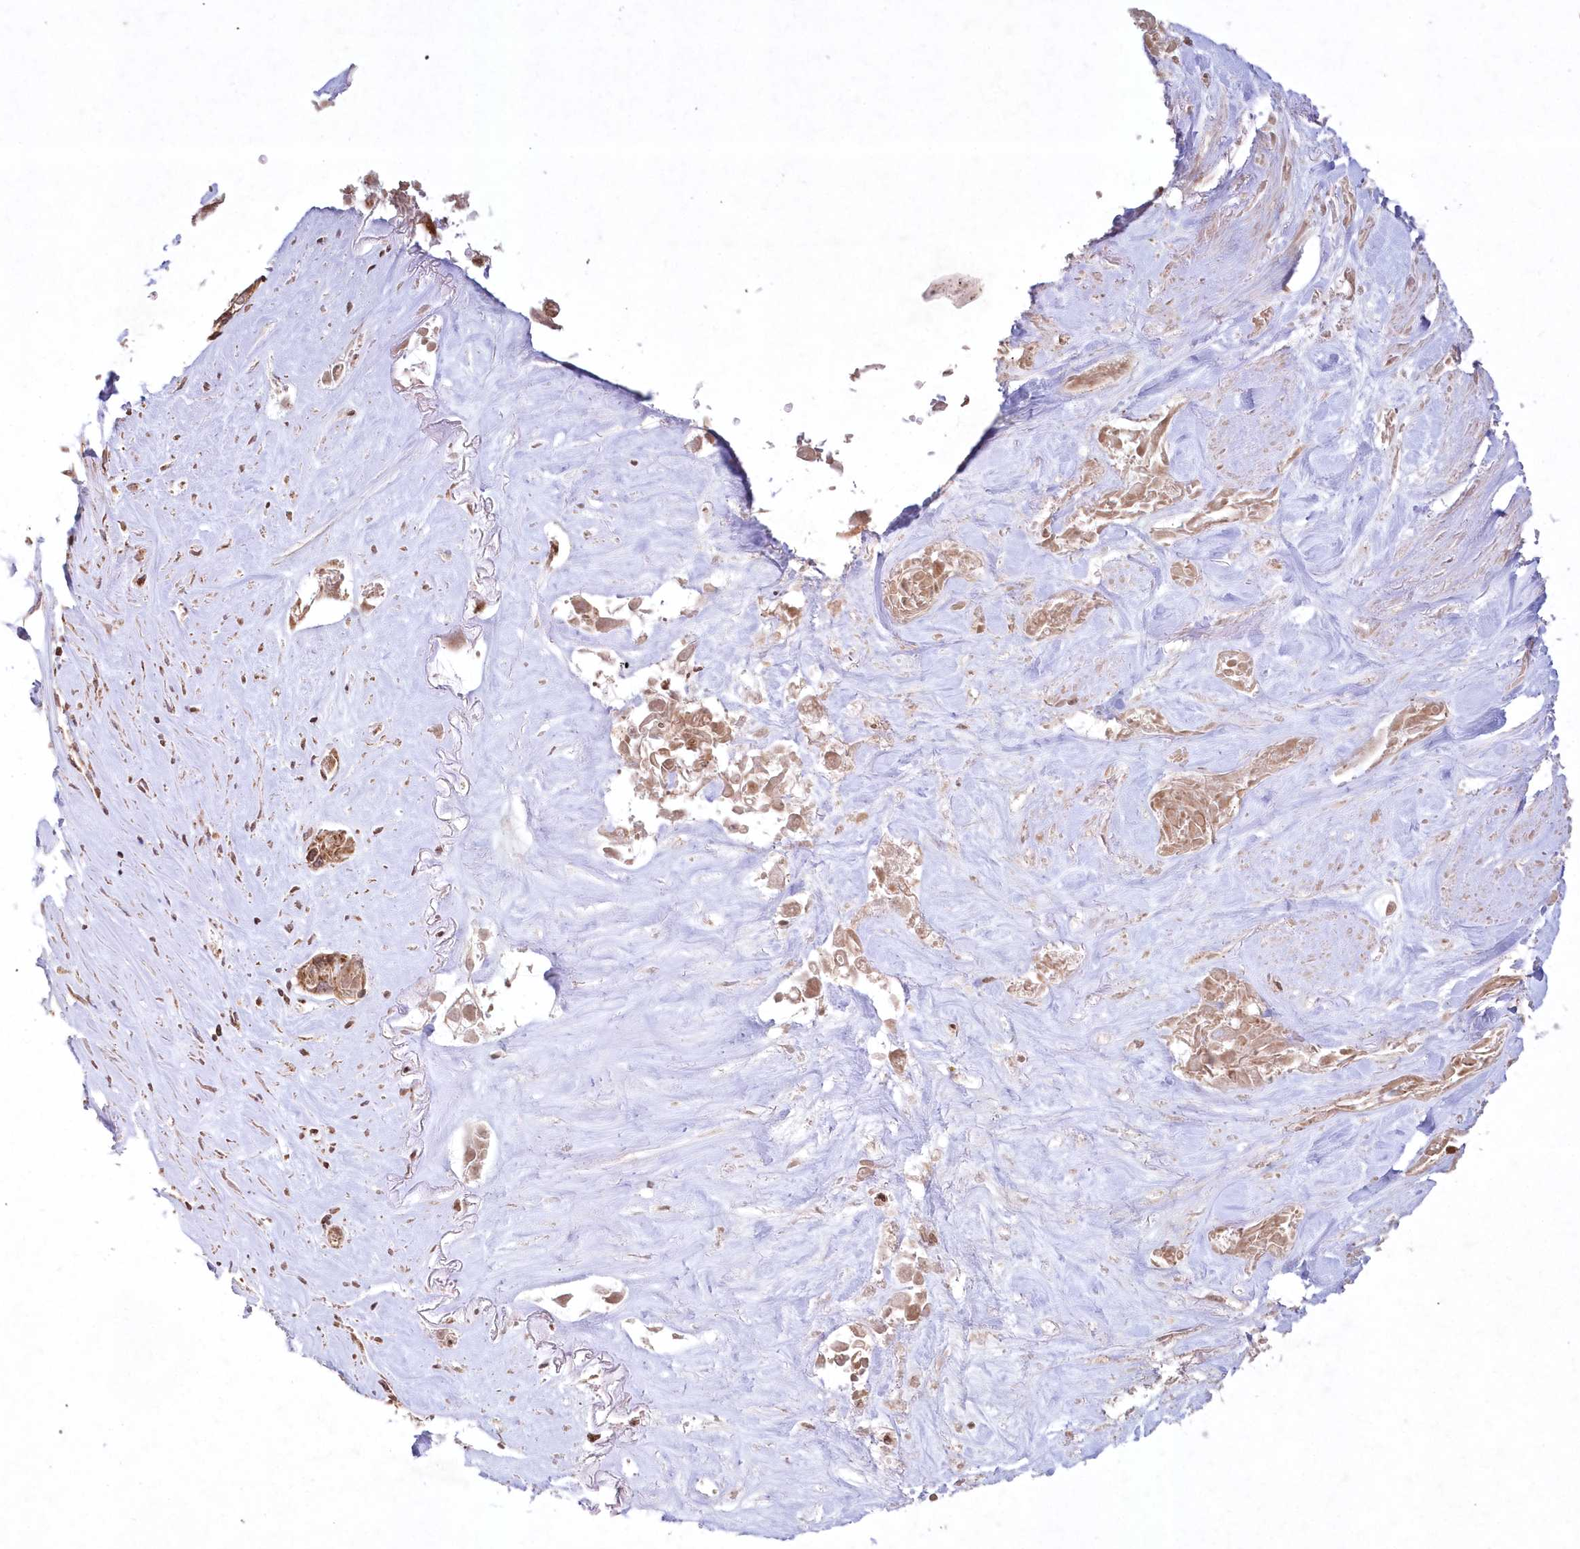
{"staining": {"intensity": "strong", "quantity": ">75%", "location": "cytoplasmic/membranous"}, "tissue": "pancreatic cancer", "cell_type": "Tumor cells", "image_type": "cancer", "snomed": [{"axis": "morphology", "description": "Adenocarcinoma, NOS"}, {"axis": "topography", "description": "Pancreas"}], "caption": "Tumor cells exhibit high levels of strong cytoplasmic/membranous positivity in about >75% of cells in human pancreatic cancer.", "gene": "LRPPRC", "patient": {"sex": "female", "age": 60}}